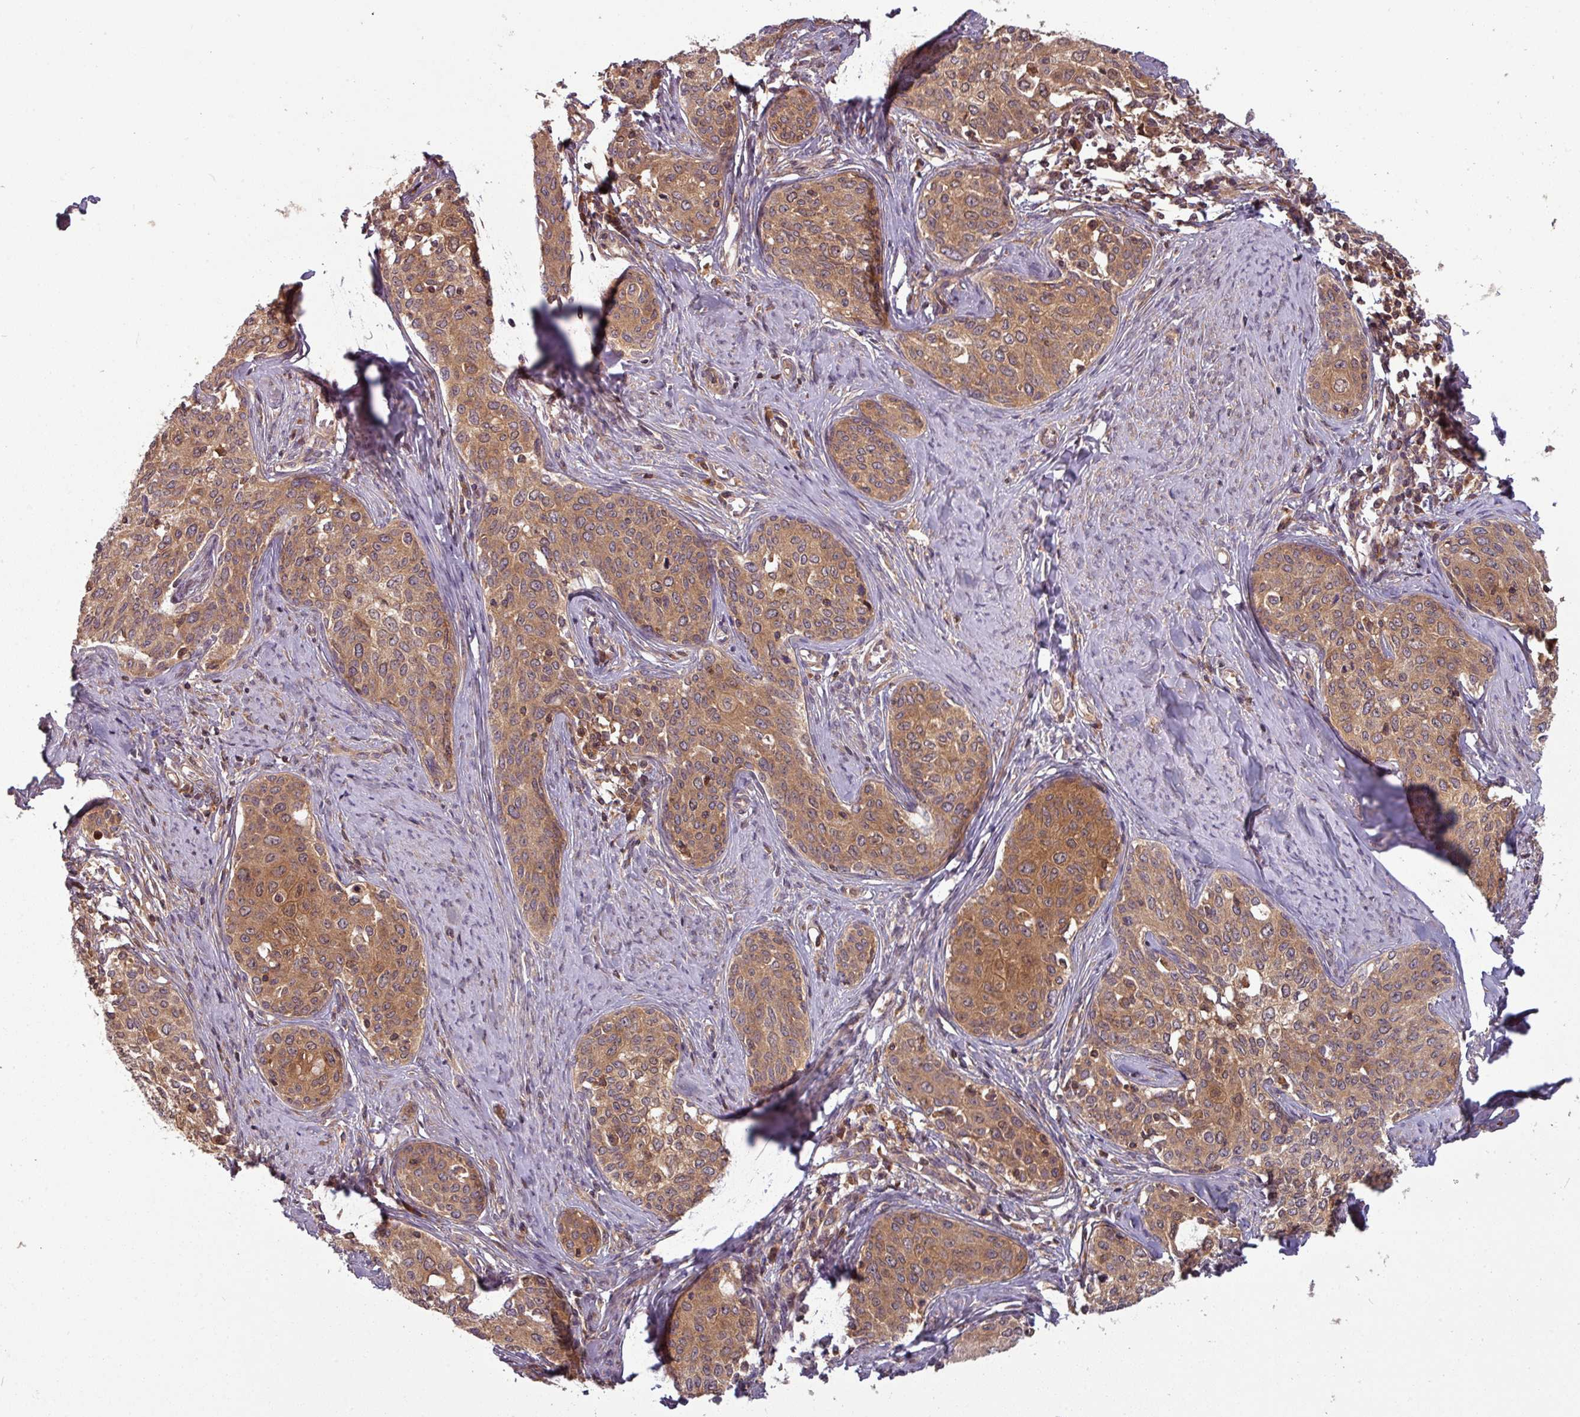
{"staining": {"intensity": "moderate", "quantity": ">75%", "location": "cytoplasmic/membranous"}, "tissue": "cervical cancer", "cell_type": "Tumor cells", "image_type": "cancer", "snomed": [{"axis": "morphology", "description": "Squamous cell carcinoma, NOS"}, {"axis": "morphology", "description": "Adenocarcinoma, NOS"}, {"axis": "topography", "description": "Cervix"}], "caption": "DAB immunohistochemical staining of cervical cancer (adenocarcinoma) displays moderate cytoplasmic/membranous protein positivity in approximately >75% of tumor cells.", "gene": "GSKIP", "patient": {"sex": "female", "age": 52}}